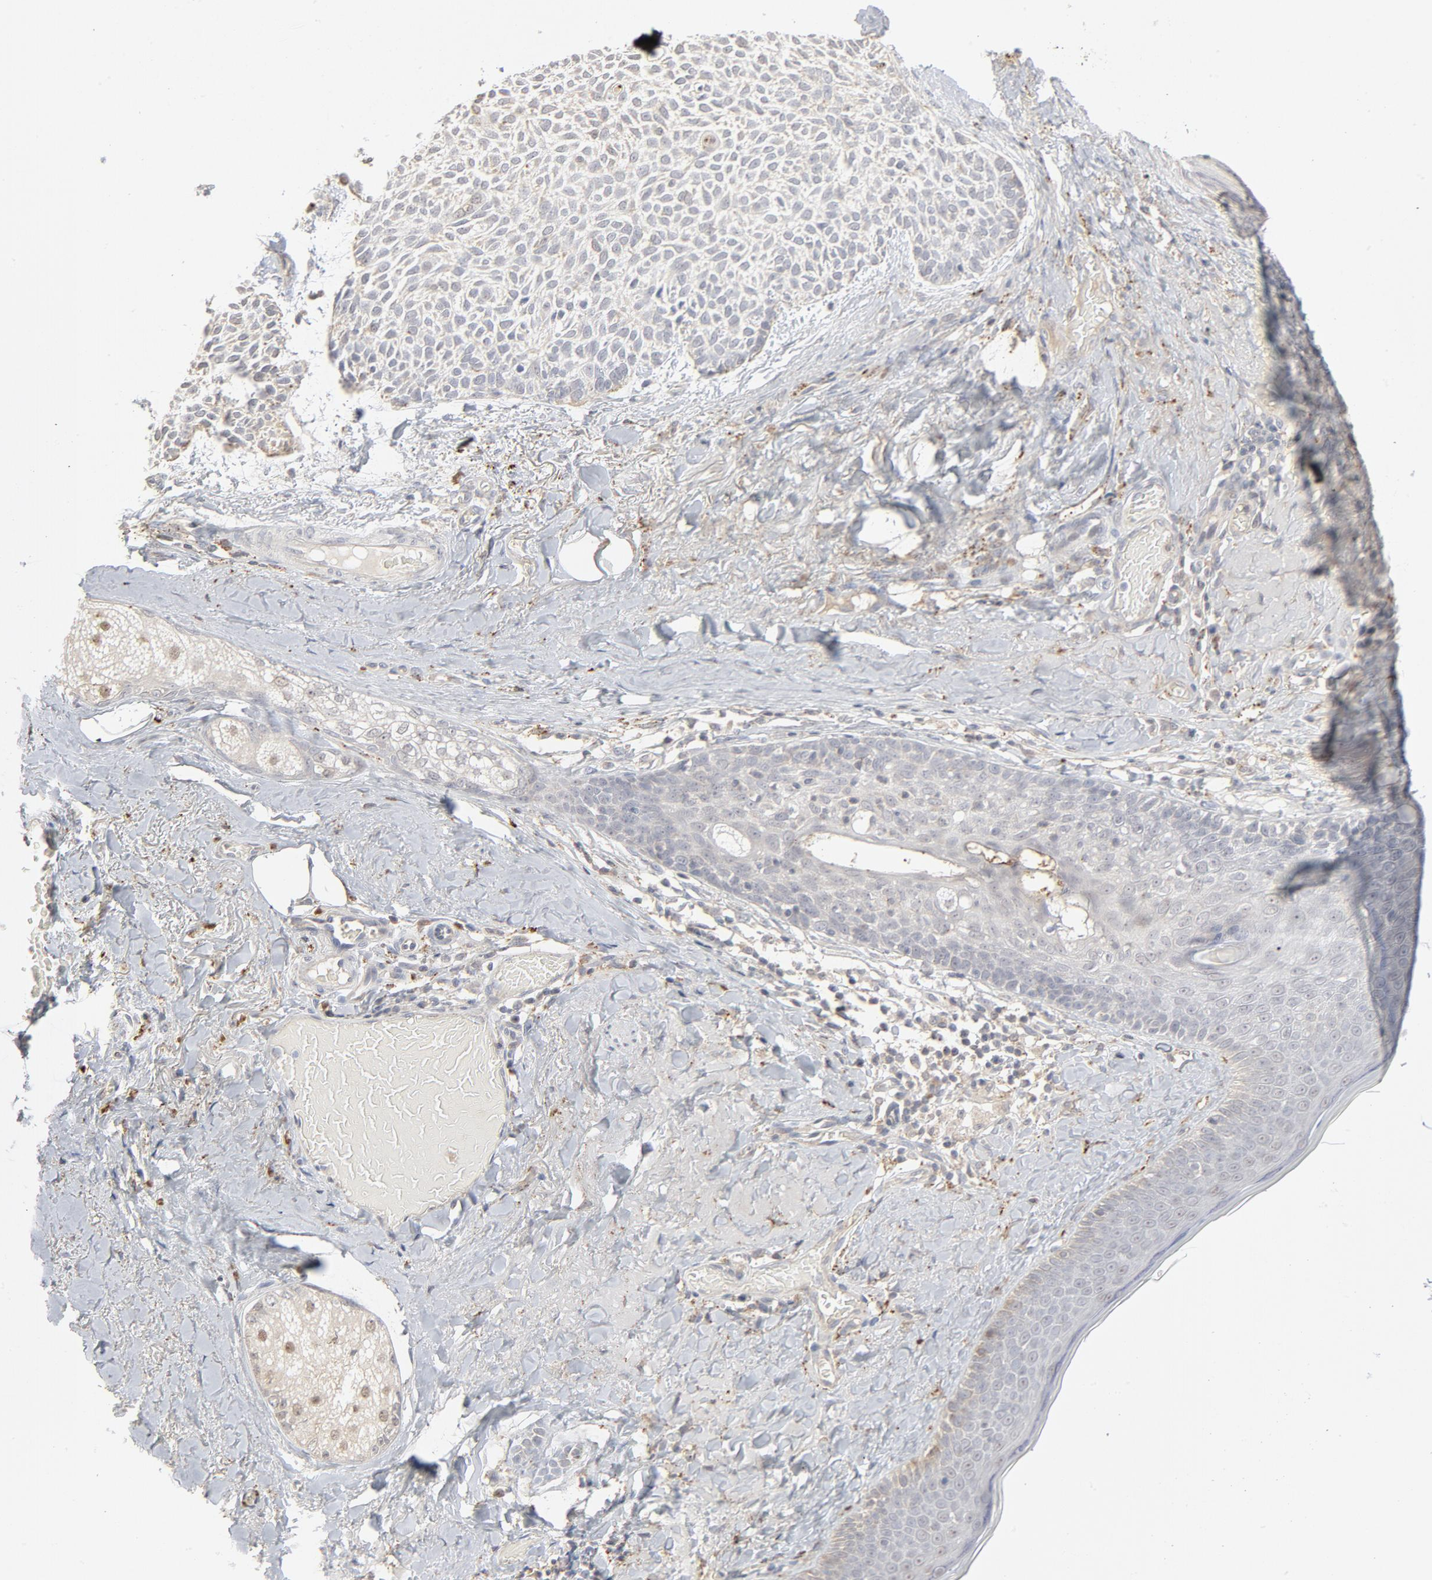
{"staining": {"intensity": "negative", "quantity": "none", "location": "none"}, "tissue": "skin cancer", "cell_type": "Tumor cells", "image_type": "cancer", "snomed": [{"axis": "morphology", "description": "Normal tissue, NOS"}, {"axis": "morphology", "description": "Basal cell carcinoma"}, {"axis": "topography", "description": "Skin"}], "caption": "IHC micrograph of human skin cancer (basal cell carcinoma) stained for a protein (brown), which displays no expression in tumor cells.", "gene": "POMT2", "patient": {"sex": "female", "age": 70}}